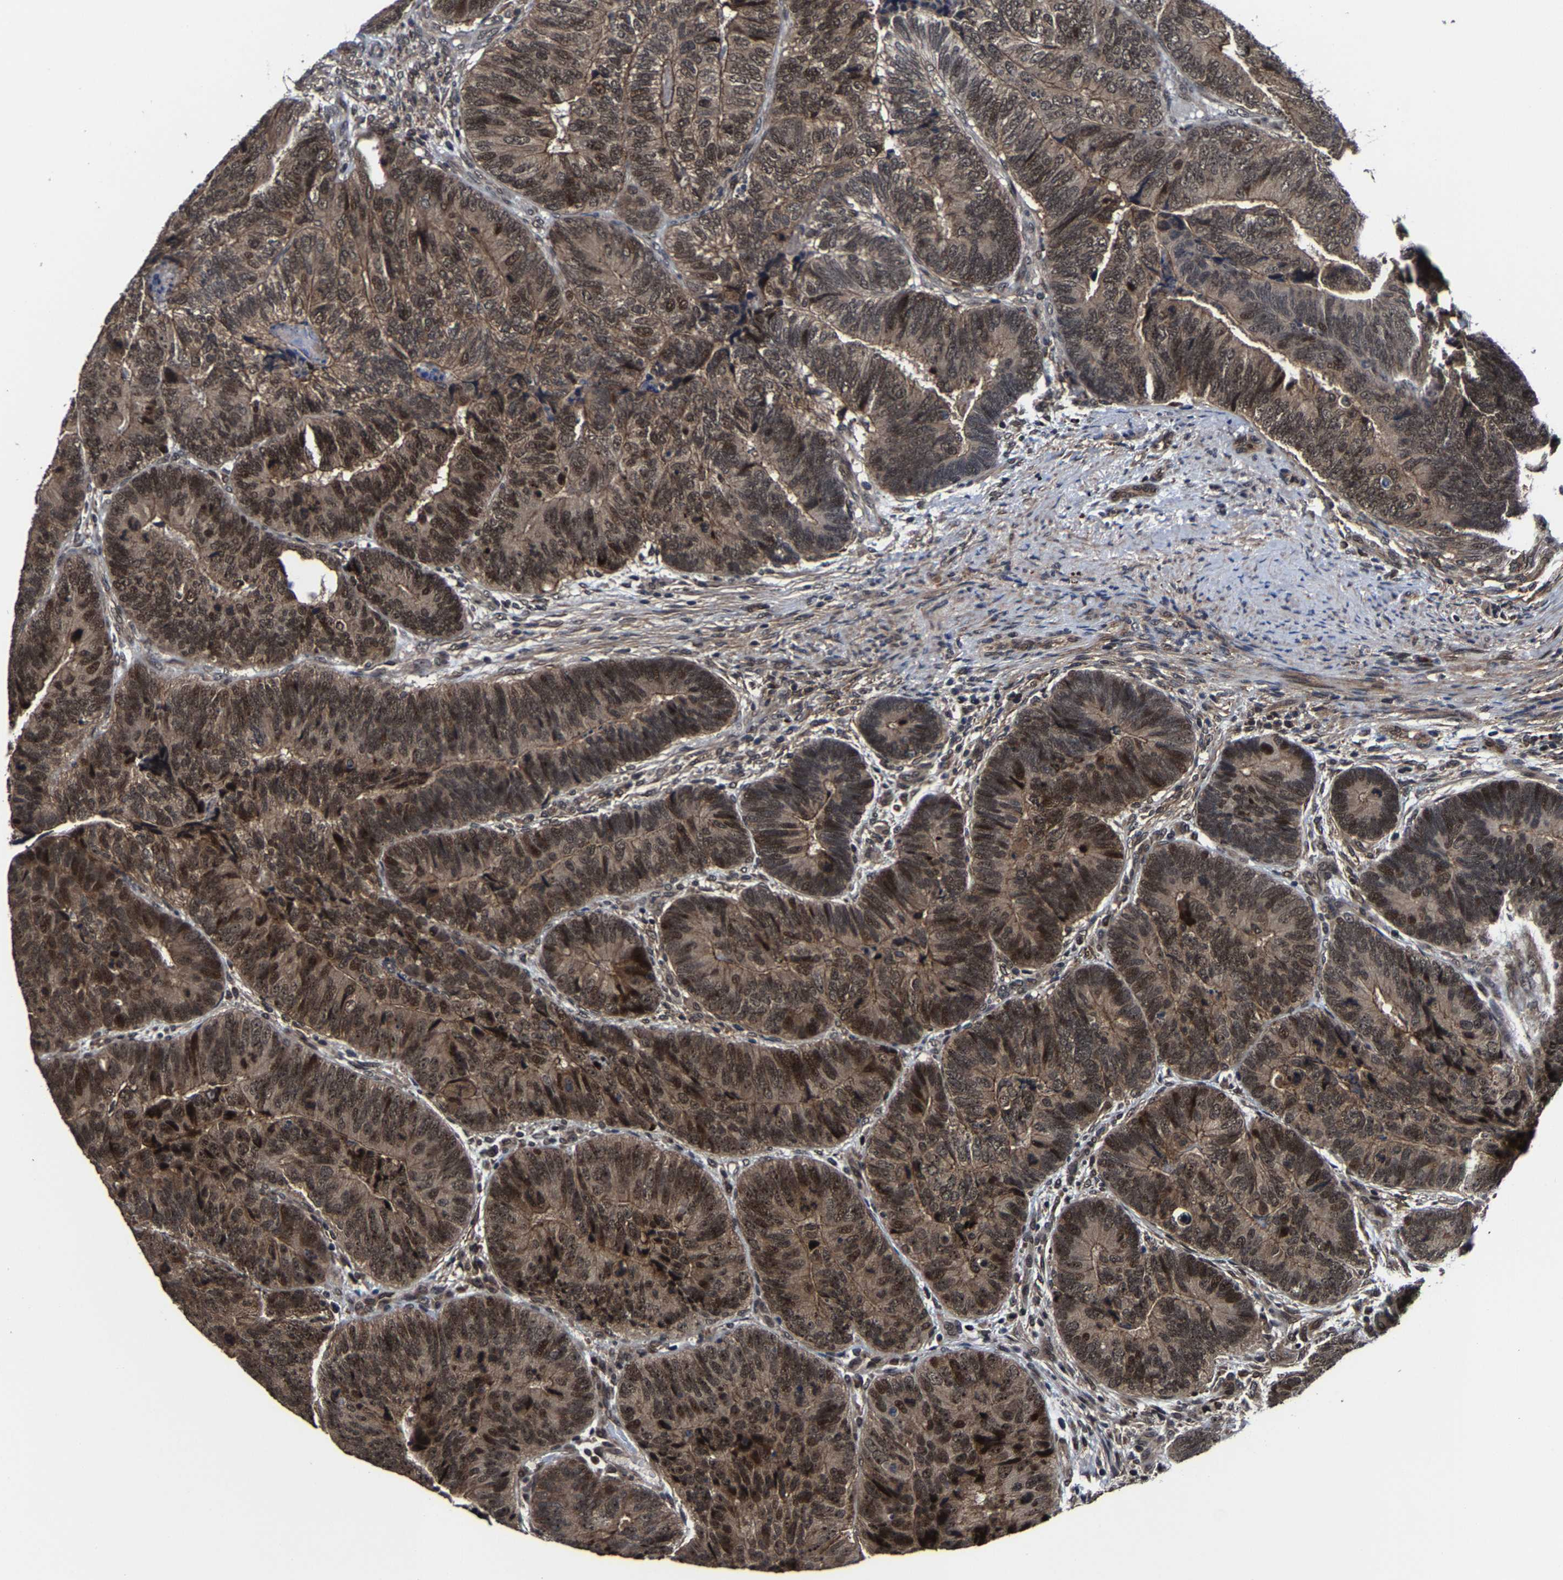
{"staining": {"intensity": "moderate", "quantity": ">75%", "location": "cytoplasmic/membranous,nuclear"}, "tissue": "colorectal cancer", "cell_type": "Tumor cells", "image_type": "cancer", "snomed": [{"axis": "morphology", "description": "Adenocarcinoma, NOS"}, {"axis": "topography", "description": "Colon"}], "caption": "Tumor cells show medium levels of moderate cytoplasmic/membranous and nuclear expression in approximately >75% of cells in colorectal adenocarcinoma. The staining was performed using DAB to visualize the protein expression in brown, while the nuclei were stained in blue with hematoxylin (Magnification: 20x).", "gene": "ZCCHC7", "patient": {"sex": "female", "age": 67}}